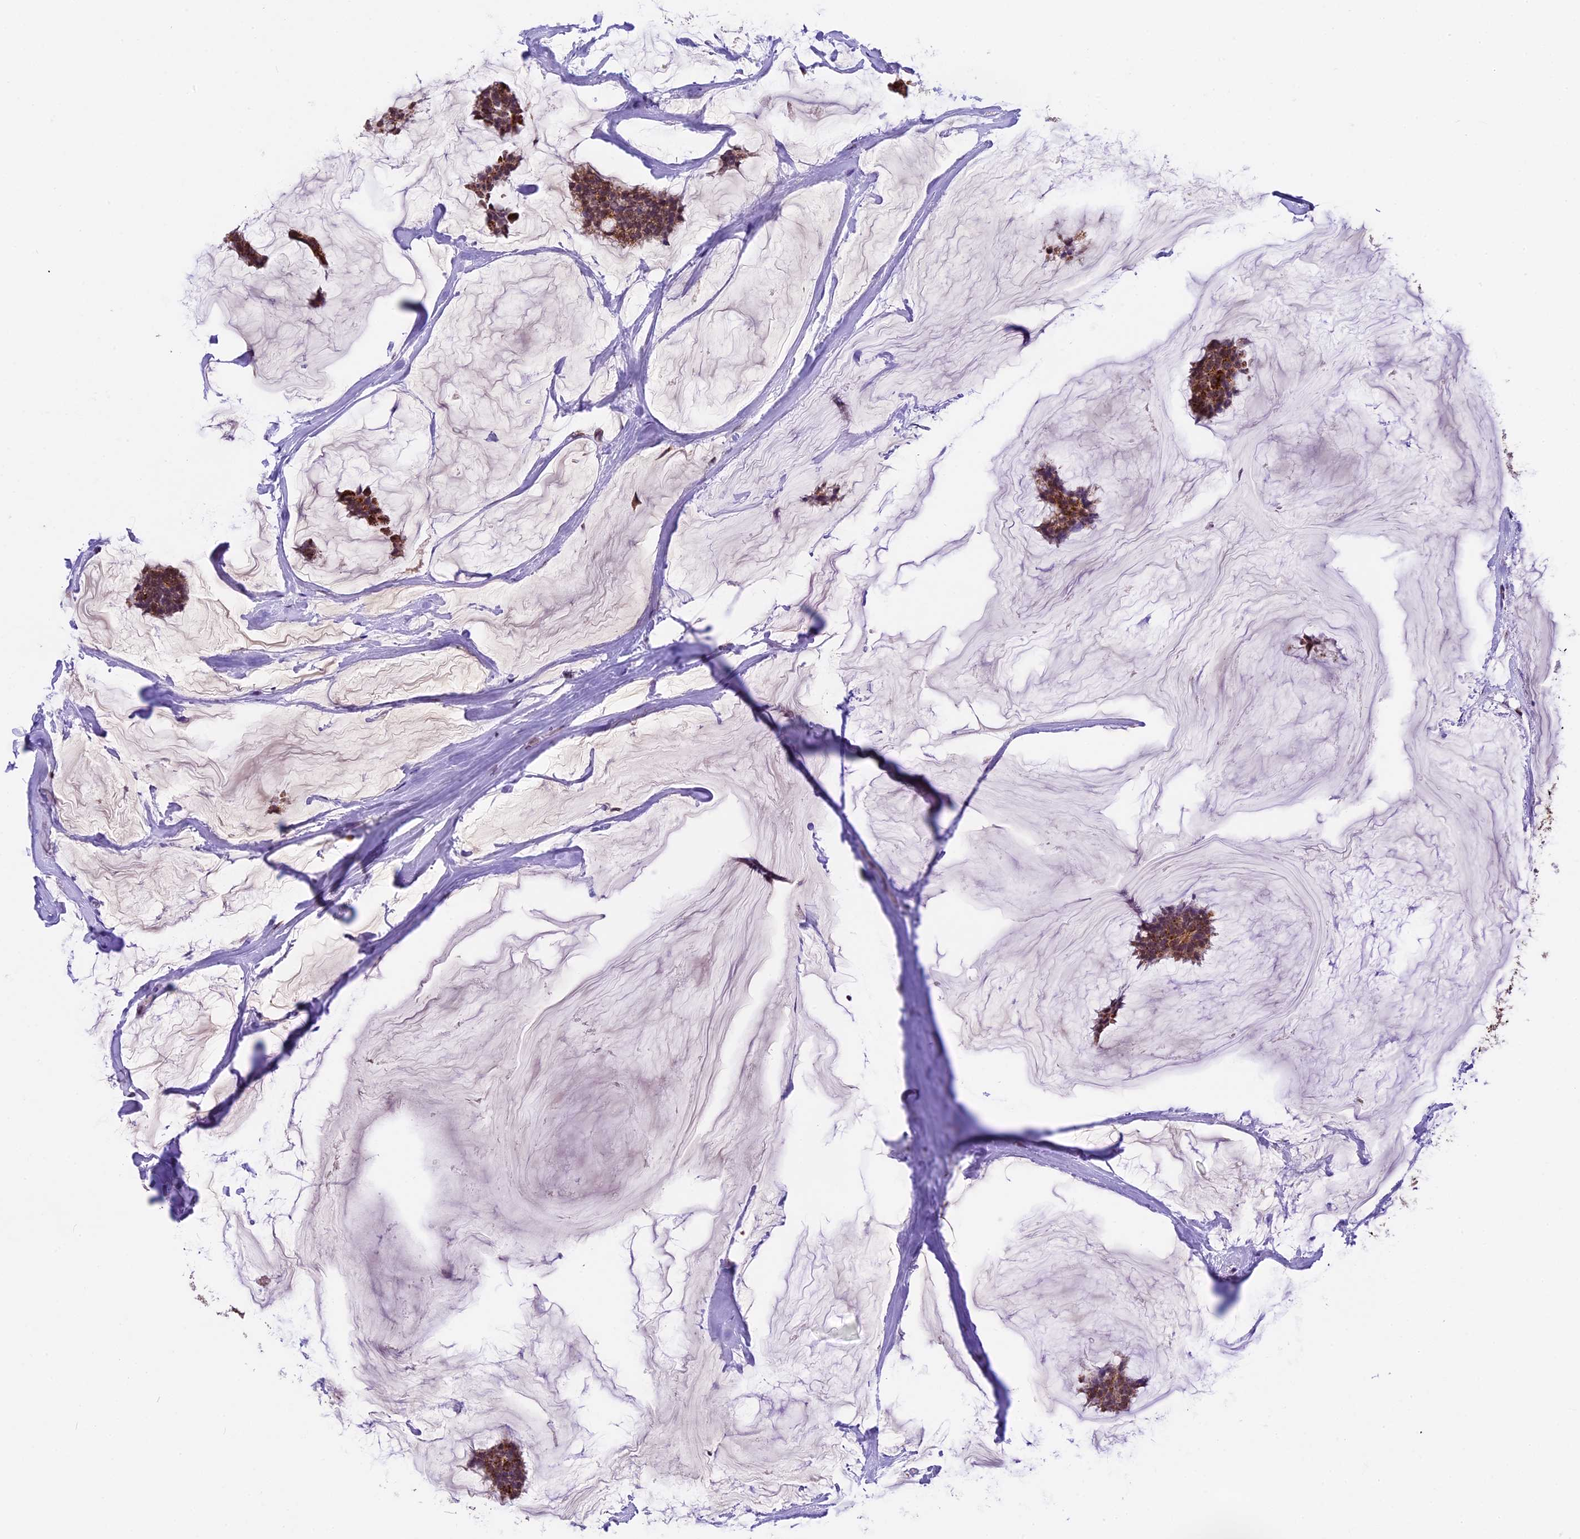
{"staining": {"intensity": "moderate", "quantity": ">75%", "location": "cytoplasmic/membranous,nuclear"}, "tissue": "breast cancer", "cell_type": "Tumor cells", "image_type": "cancer", "snomed": [{"axis": "morphology", "description": "Duct carcinoma"}, {"axis": "topography", "description": "Breast"}], "caption": "This photomicrograph exhibits immunohistochemistry (IHC) staining of breast cancer, with medium moderate cytoplasmic/membranous and nuclear expression in about >75% of tumor cells.", "gene": "CARS2", "patient": {"sex": "female", "age": 93}}